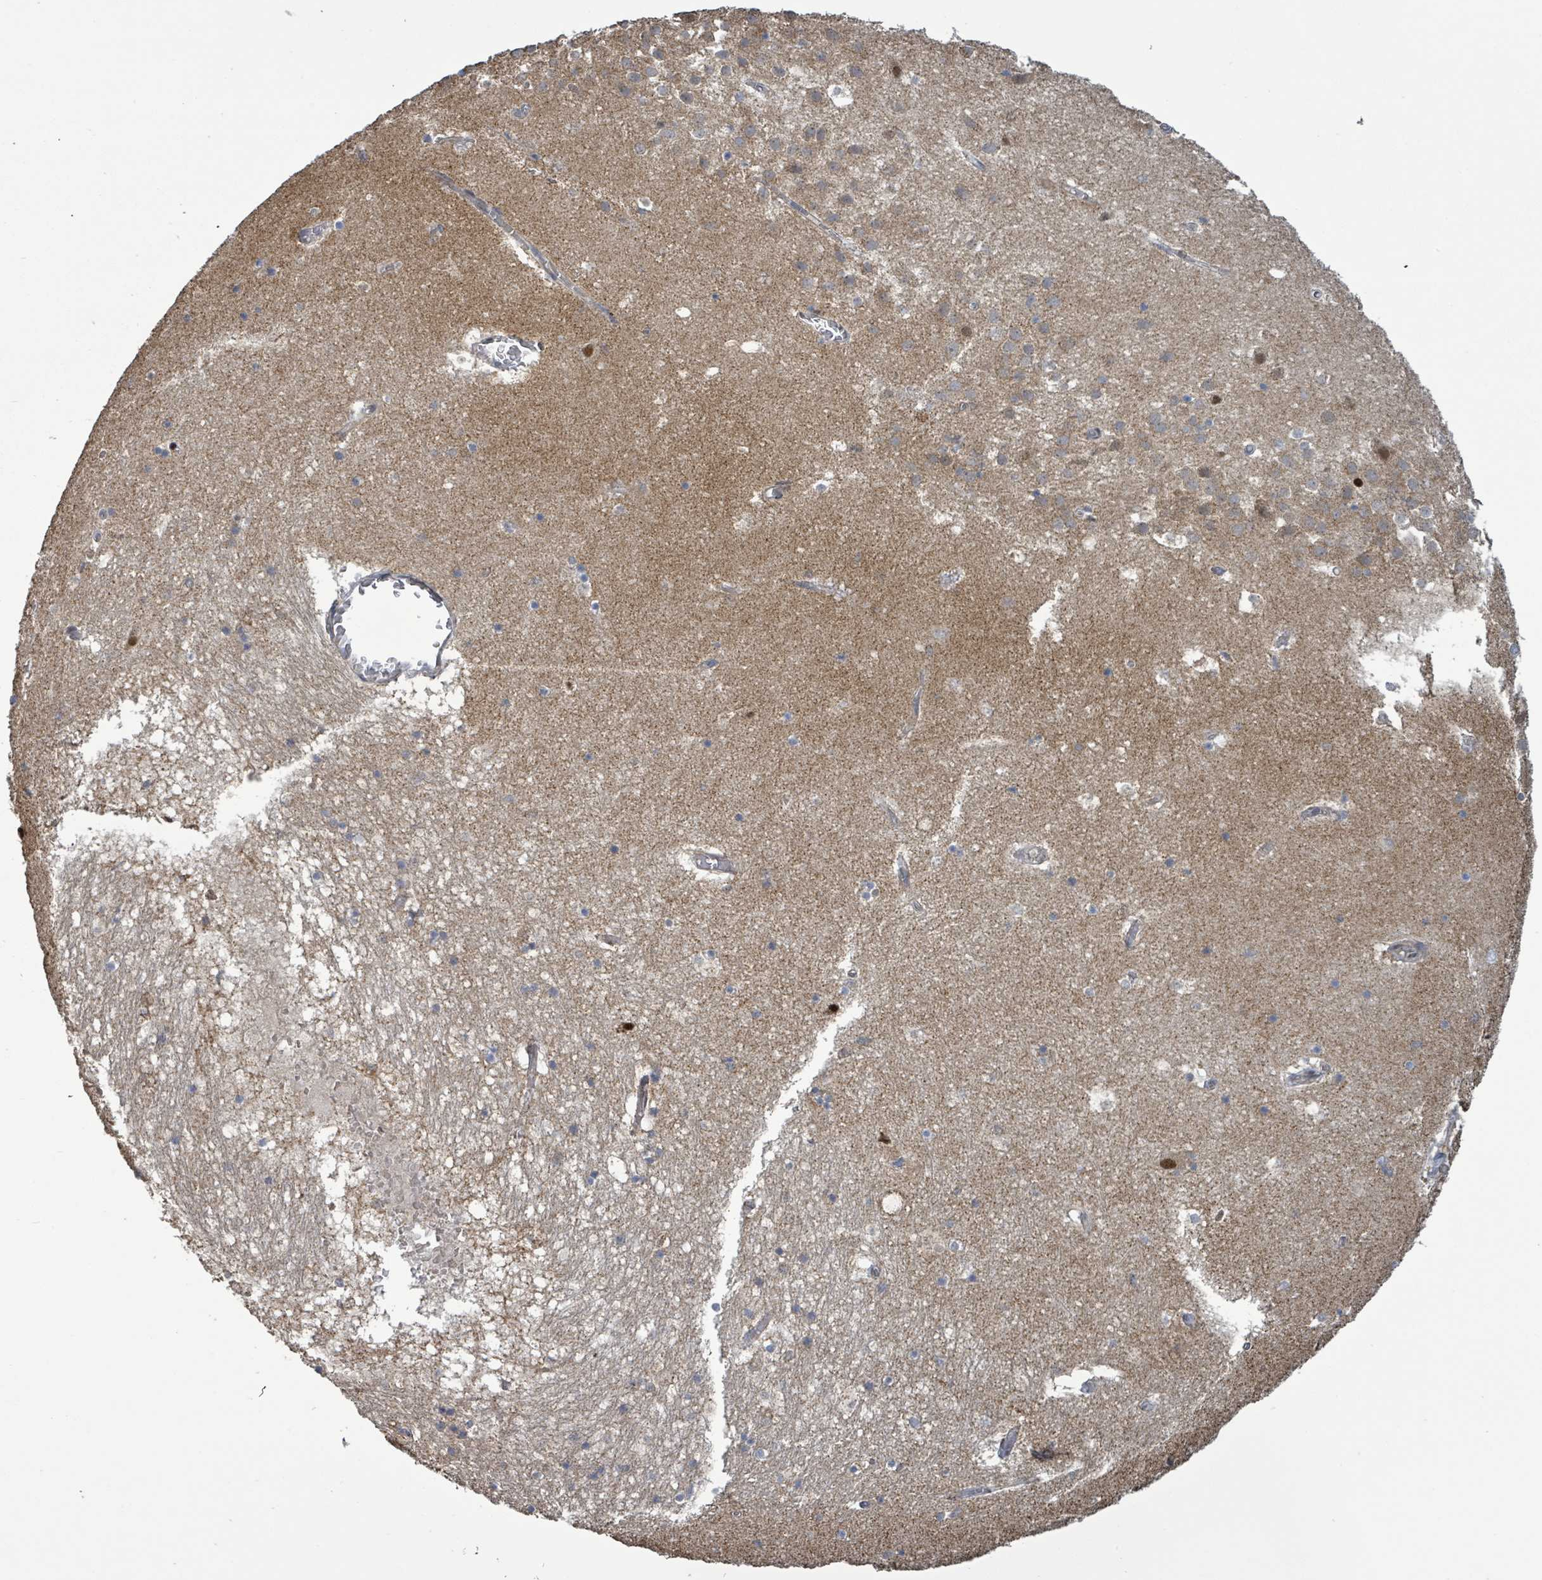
{"staining": {"intensity": "strong", "quantity": "<25%", "location": "nuclear"}, "tissue": "hippocampus", "cell_type": "Glial cells", "image_type": "normal", "snomed": [{"axis": "morphology", "description": "Normal tissue, NOS"}, {"axis": "topography", "description": "Hippocampus"}], "caption": "Glial cells exhibit medium levels of strong nuclear staining in about <25% of cells in benign human hippocampus.", "gene": "COQ6", "patient": {"sex": "female", "age": 52}}